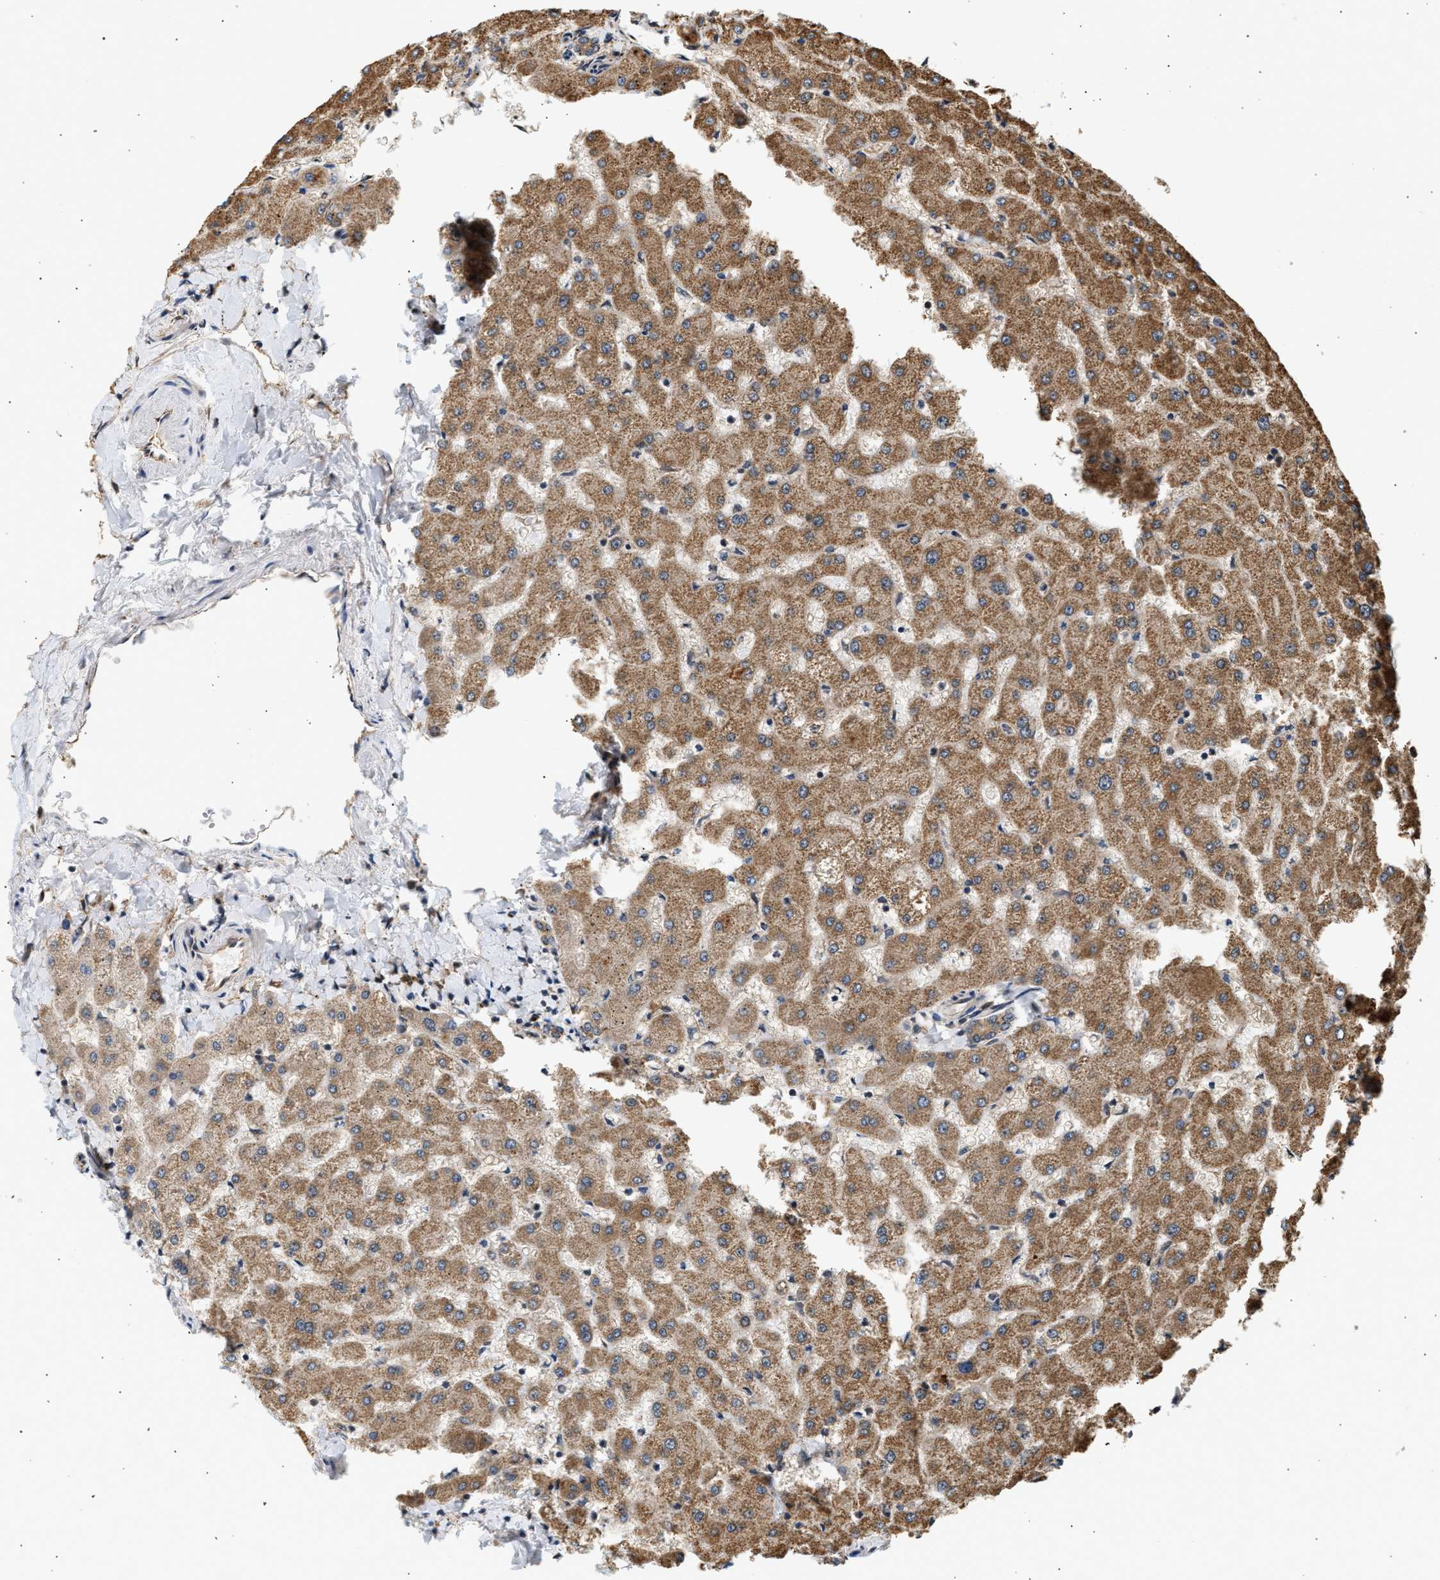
{"staining": {"intensity": "moderate", "quantity": "25%-75%", "location": "cytoplasmic/membranous"}, "tissue": "liver", "cell_type": "Cholangiocytes", "image_type": "normal", "snomed": [{"axis": "morphology", "description": "Normal tissue, NOS"}, {"axis": "topography", "description": "Liver"}], "caption": "Immunohistochemistry (IHC) of unremarkable liver exhibits medium levels of moderate cytoplasmic/membranous expression in approximately 25%-75% of cholangiocytes.", "gene": "DUSP14", "patient": {"sex": "female", "age": 63}}